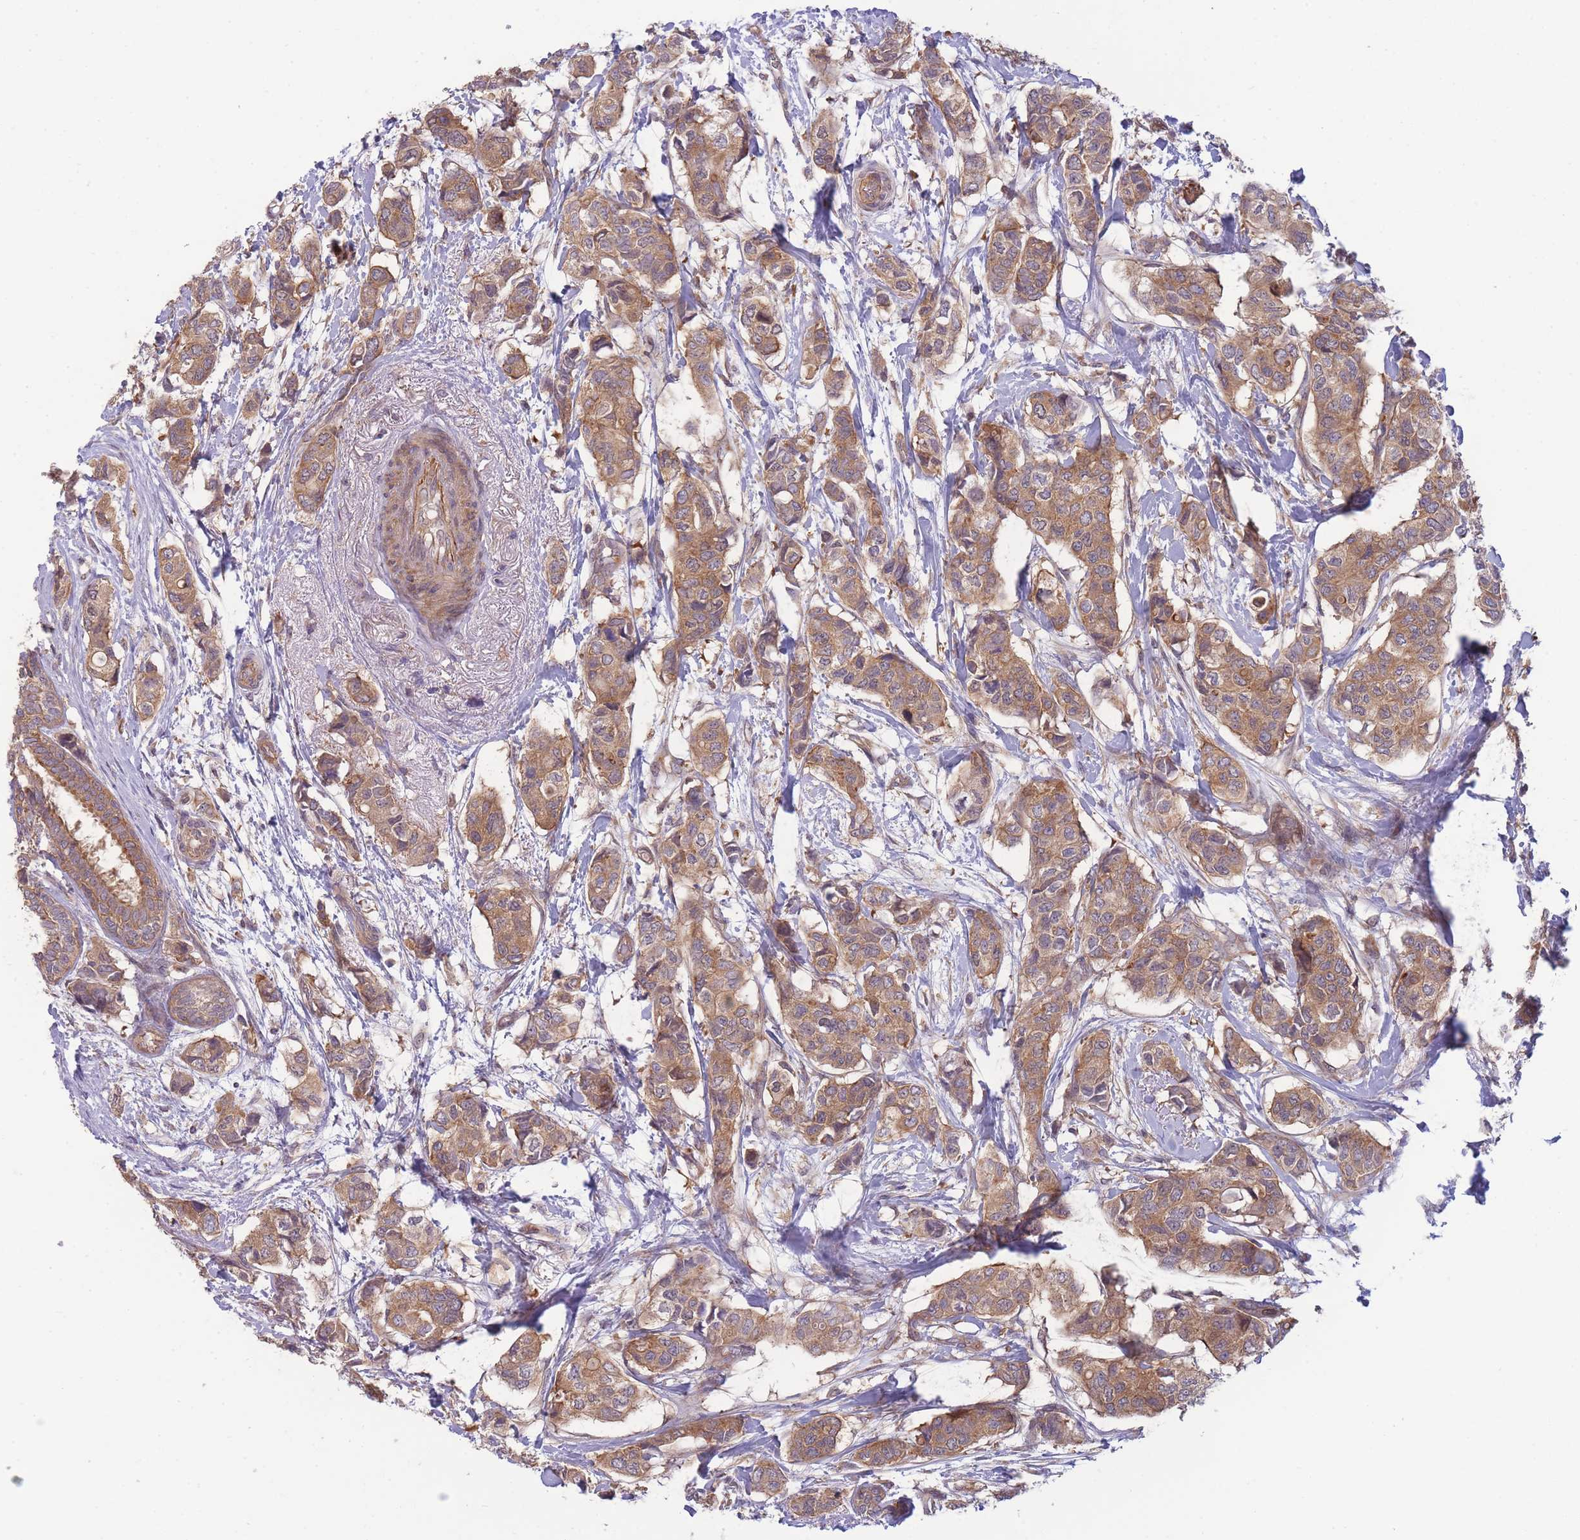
{"staining": {"intensity": "moderate", "quantity": ">75%", "location": "cytoplasmic/membranous"}, "tissue": "breast cancer", "cell_type": "Tumor cells", "image_type": "cancer", "snomed": [{"axis": "morphology", "description": "Lobular carcinoma"}, {"axis": "topography", "description": "Breast"}], "caption": "Immunohistochemical staining of human lobular carcinoma (breast) displays moderate cytoplasmic/membranous protein positivity in approximately >75% of tumor cells.", "gene": "PFDN6", "patient": {"sex": "female", "age": 51}}